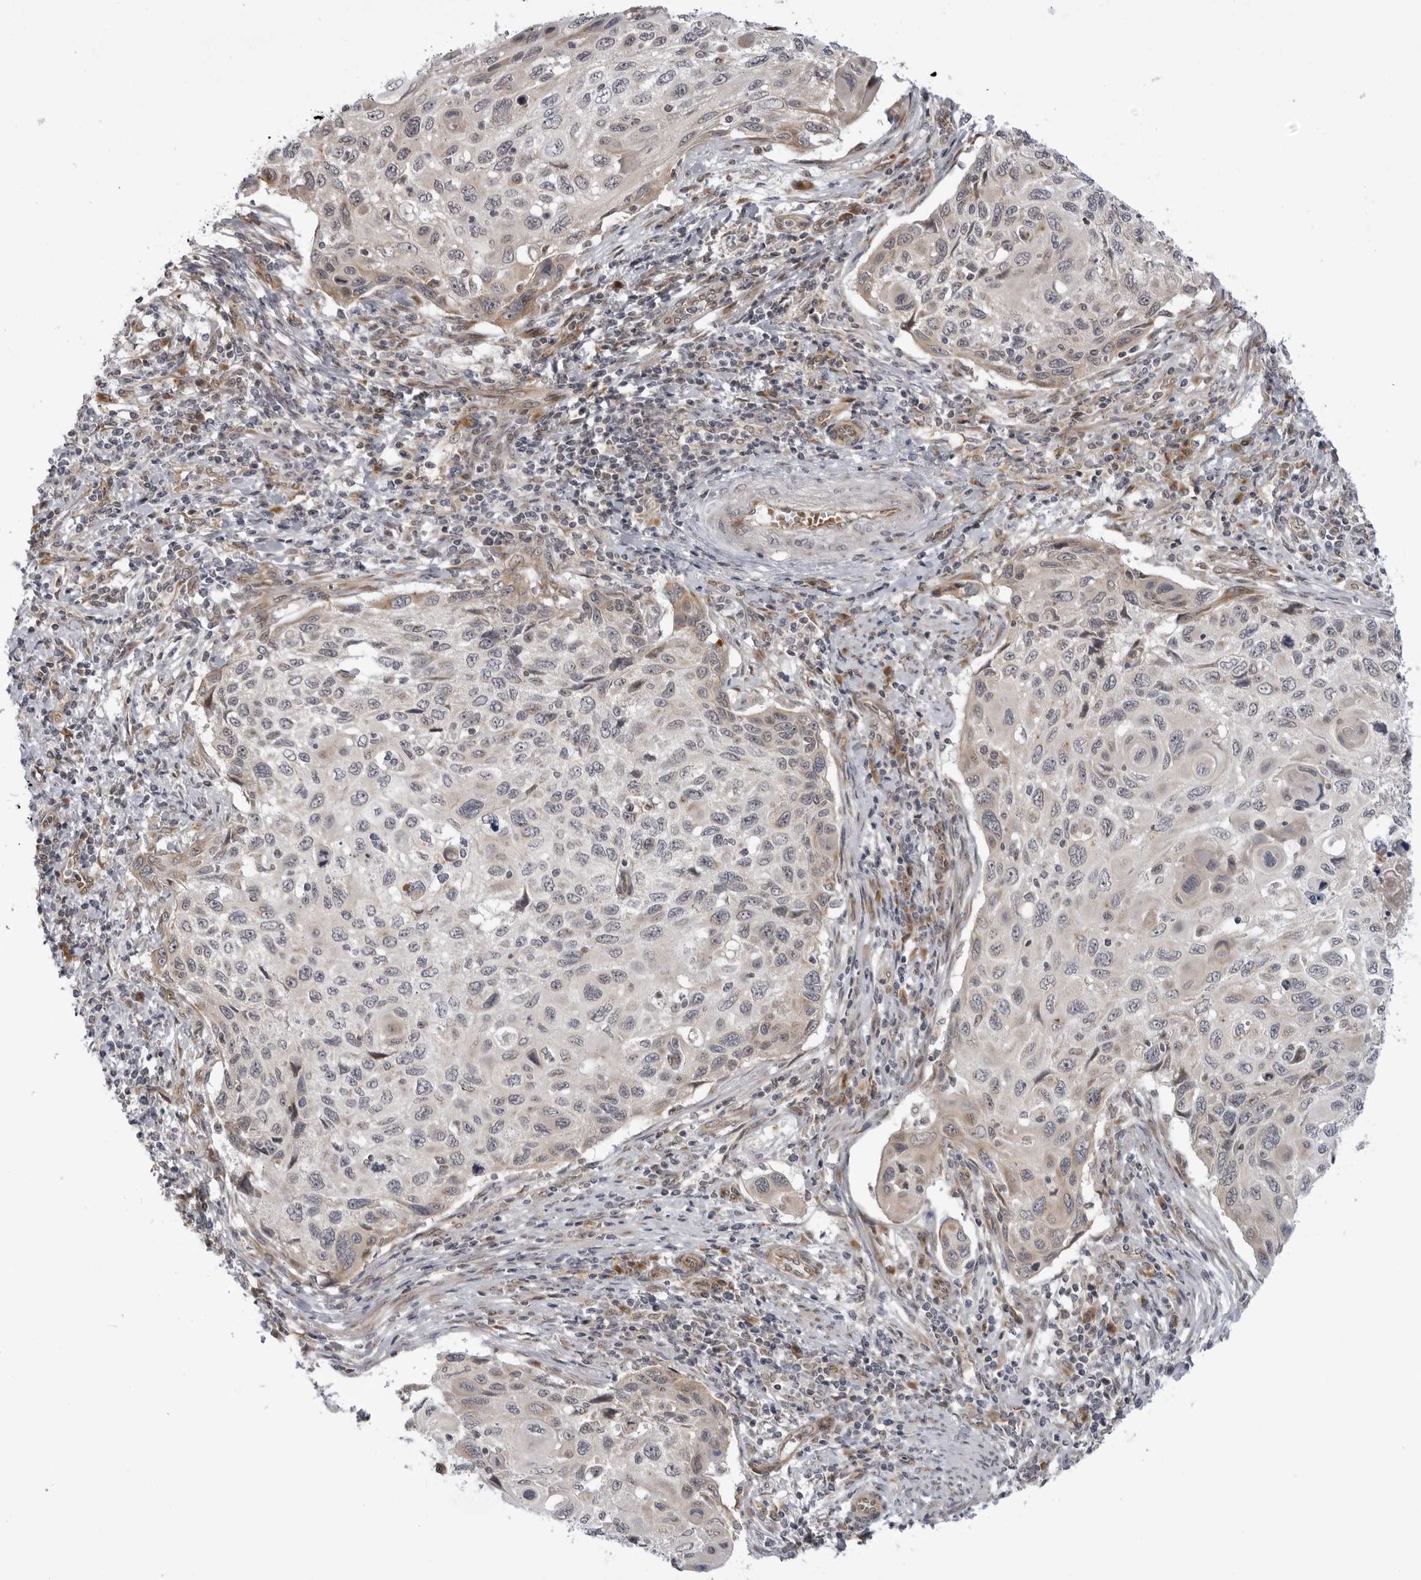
{"staining": {"intensity": "negative", "quantity": "none", "location": "none"}, "tissue": "cervical cancer", "cell_type": "Tumor cells", "image_type": "cancer", "snomed": [{"axis": "morphology", "description": "Squamous cell carcinoma, NOS"}, {"axis": "topography", "description": "Cervix"}], "caption": "A histopathology image of human squamous cell carcinoma (cervical) is negative for staining in tumor cells.", "gene": "LRRC45", "patient": {"sex": "female", "age": 70}}